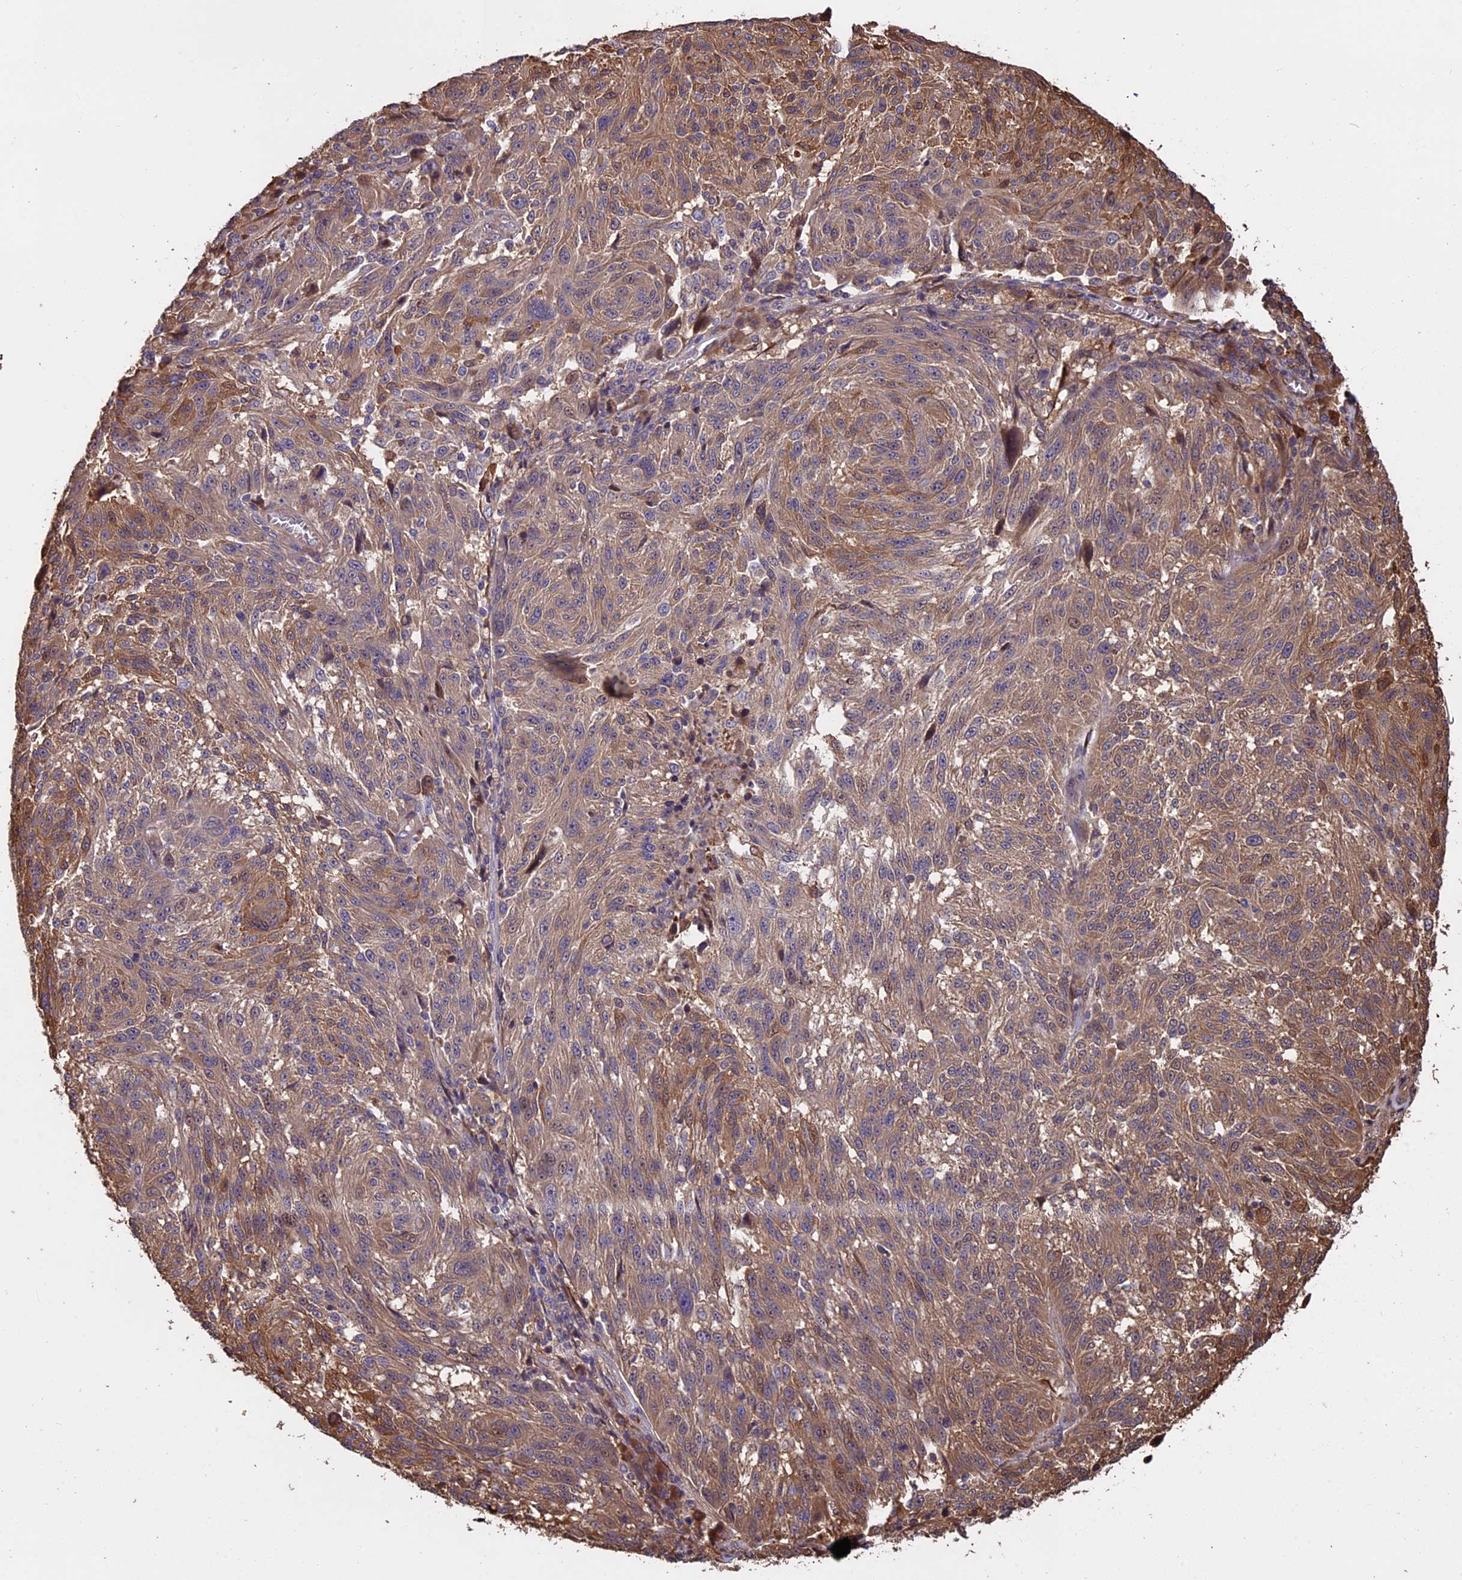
{"staining": {"intensity": "moderate", "quantity": ">75%", "location": "cytoplasmic/membranous"}, "tissue": "melanoma", "cell_type": "Tumor cells", "image_type": "cancer", "snomed": [{"axis": "morphology", "description": "Malignant melanoma, NOS"}, {"axis": "topography", "description": "Skin"}], "caption": "High-magnification brightfield microscopy of melanoma stained with DAB (3,3'-diaminobenzidine) (brown) and counterstained with hematoxylin (blue). tumor cells exhibit moderate cytoplasmic/membranous staining is present in approximately>75% of cells. The staining is performed using DAB brown chromogen to label protein expression. The nuclei are counter-stained blue using hematoxylin.", "gene": "VWA3A", "patient": {"sex": "male", "age": 53}}